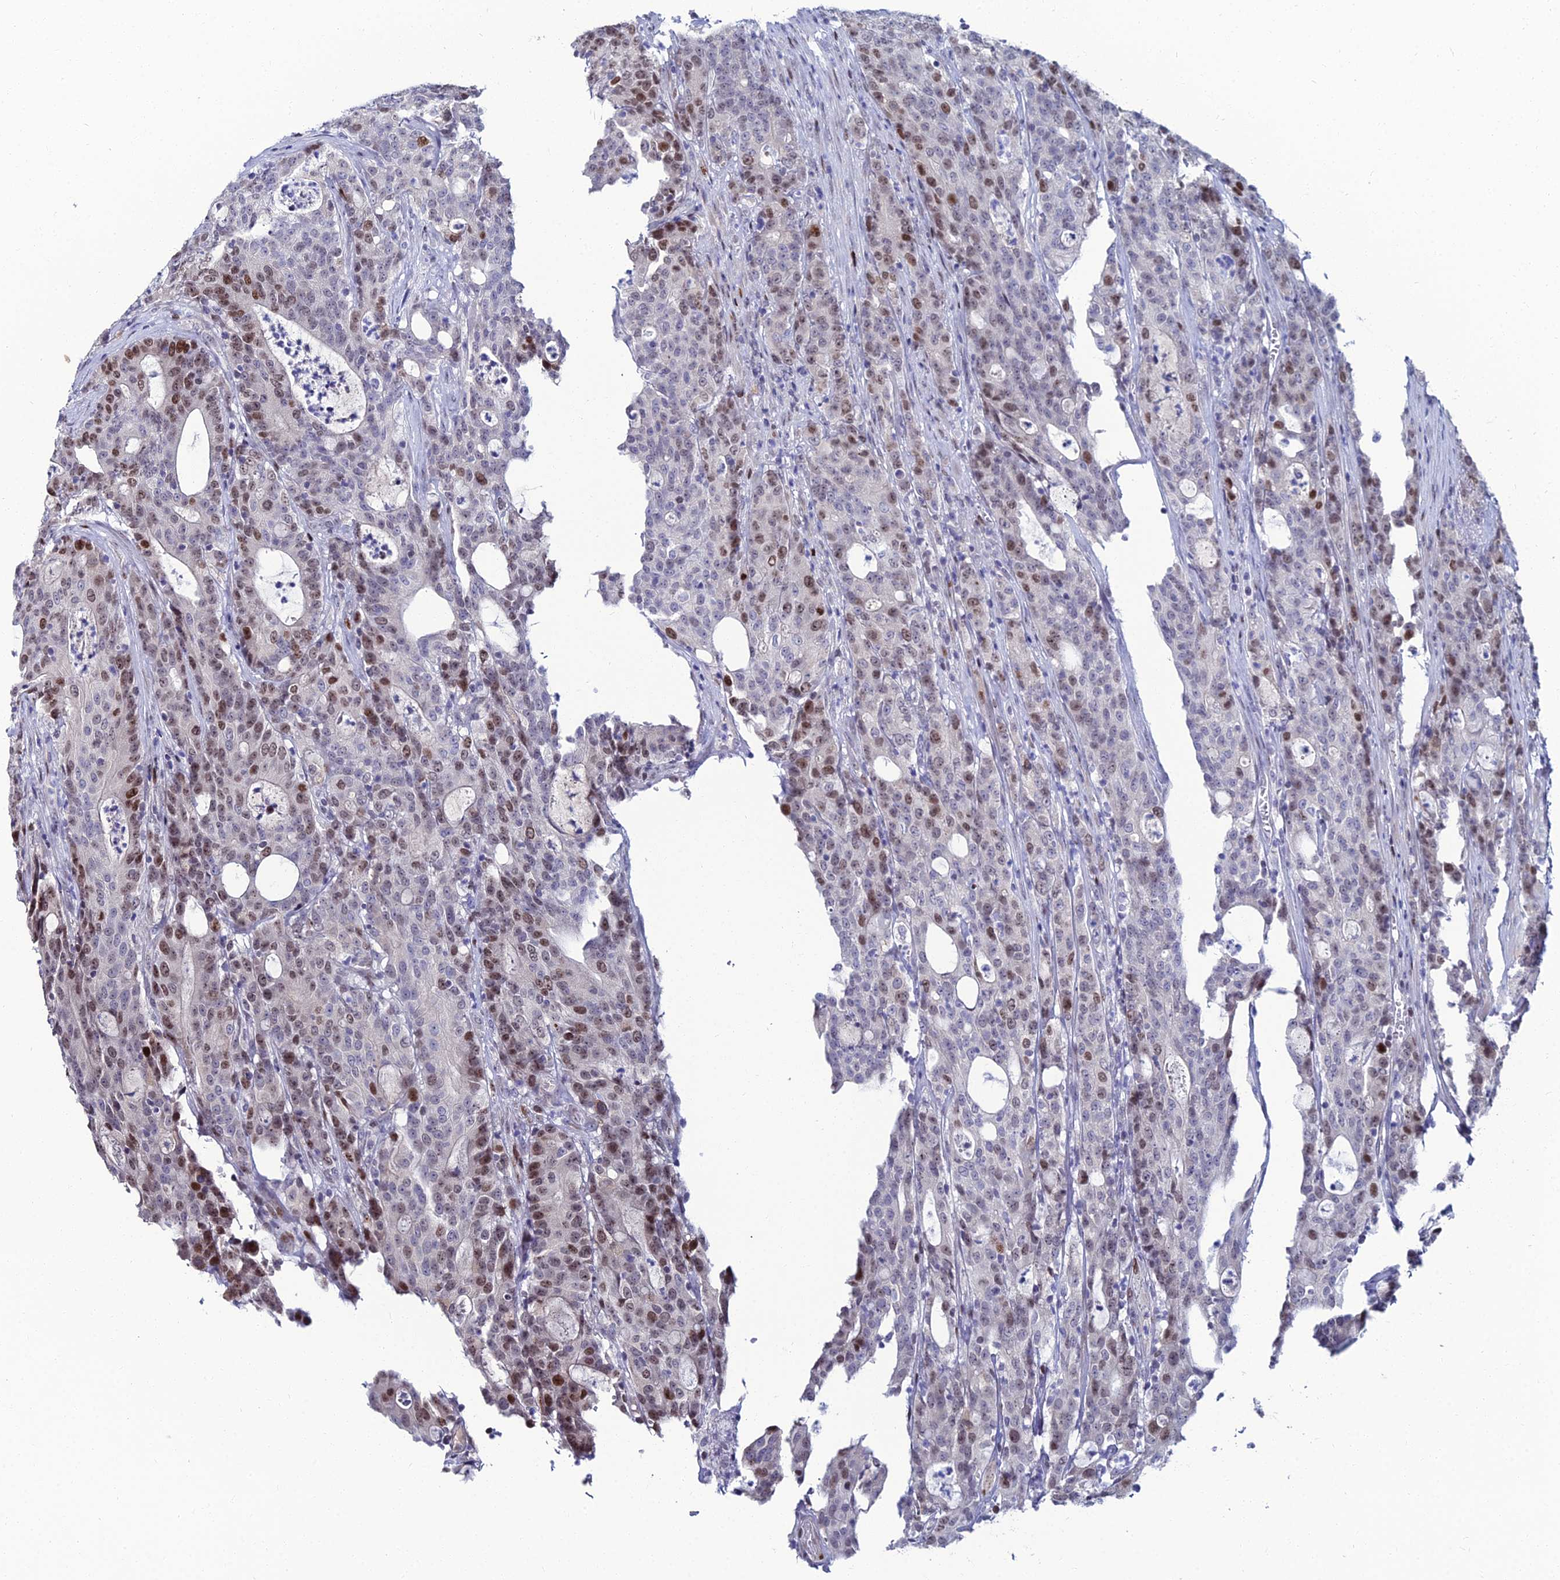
{"staining": {"intensity": "moderate", "quantity": "25%-75%", "location": "nuclear"}, "tissue": "colorectal cancer", "cell_type": "Tumor cells", "image_type": "cancer", "snomed": [{"axis": "morphology", "description": "Adenocarcinoma, NOS"}, {"axis": "topography", "description": "Colon"}], "caption": "The immunohistochemical stain highlights moderate nuclear positivity in tumor cells of colorectal adenocarcinoma tissue.", "gene": "TAF9B", "patient": {"sex": "male", "age": 83}}